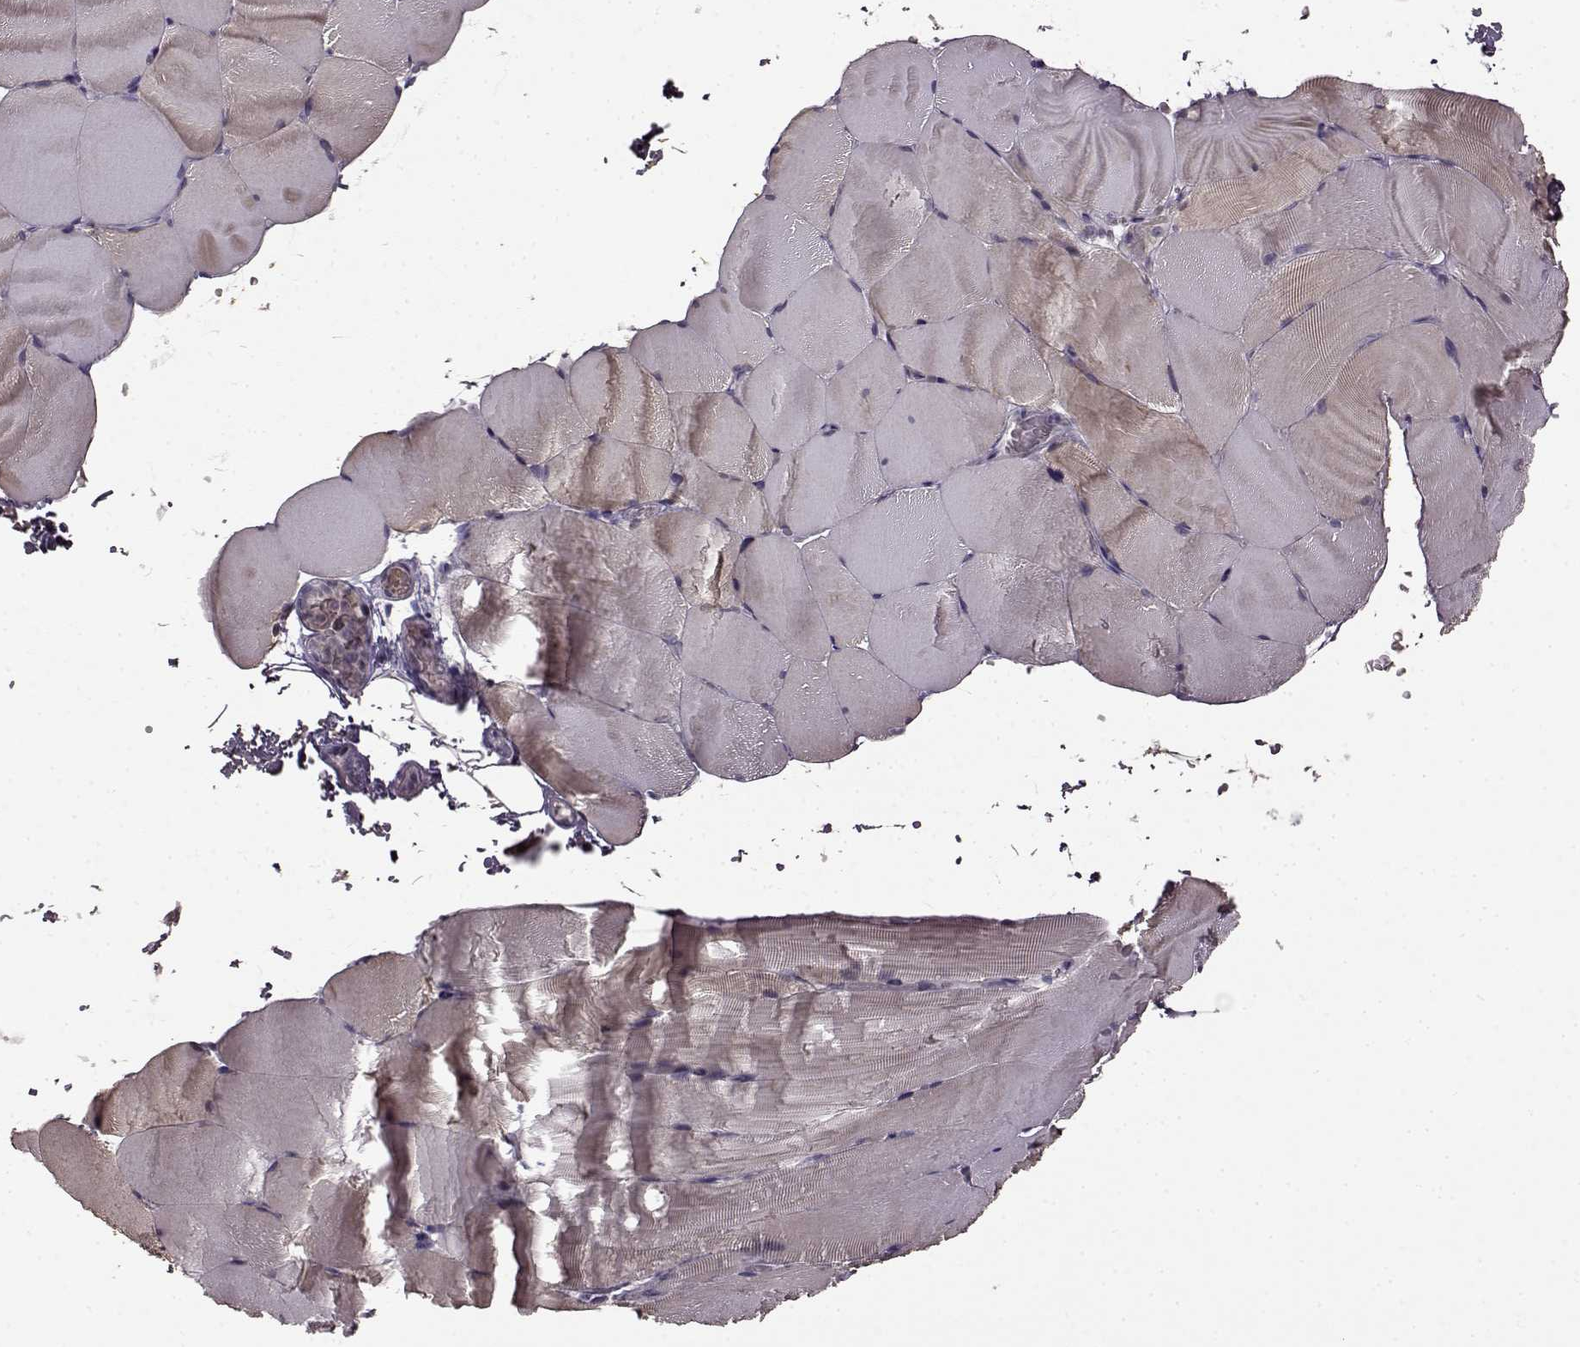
{"staining": {"intensity": "negative", "quantity": "none", "location": "none"}, "tissue": "skeletal muscle", "cell_type": "Myocytes", "image_type": "normal", "snomed": [{"axis": "morphology", "description": "Normal tissue, NOS"}, {"axis": "topography", "description": "Skeletal muscle"}], "caption": "Immunohistochemistry histopathology image of unremarkable human skeletal muscle stained for a protein (brown), which displays no expression in myocytes.", "gene": "CNGA3", "patient": {"sex": "female", "age": 37}}